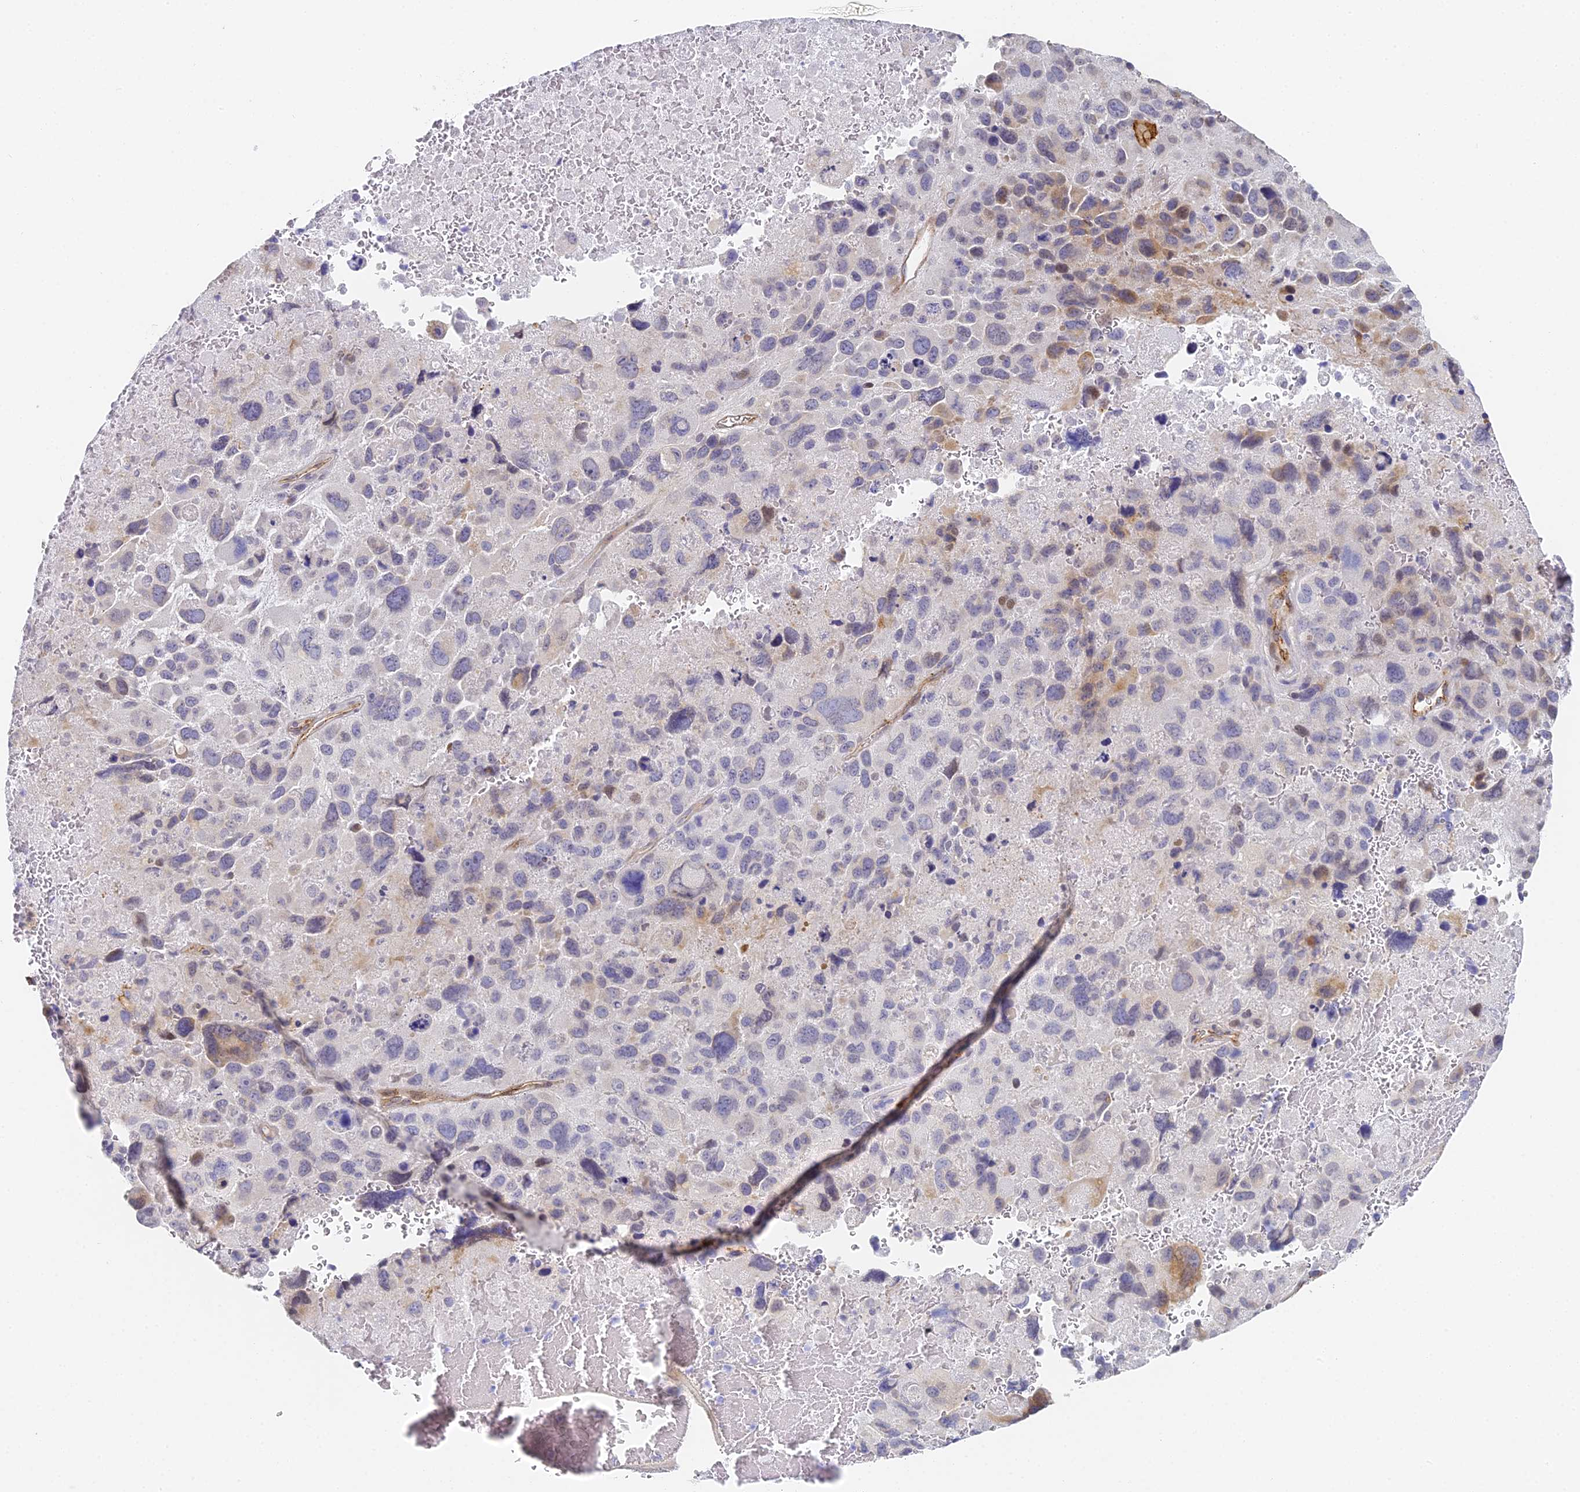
{"staining": {"intensity": "weak", "quantity": "<25%", "location": "cytoplasmic/membranous"}, "tissue": "melanoma", "cell_type": "Tumor cells", "image_type": "cancer", "snomed": [{"axis": "morphology", "description": "Malignant melanoma, Metastatic site"}, {"axis": "topography", "description": "Brain"}], "caption": "Immunohistochemical staining of human melanoma demonstrates no significant staining in tumor cells.", "gene": "GJA1", "patient": {"sex": "female", "age": 53}}